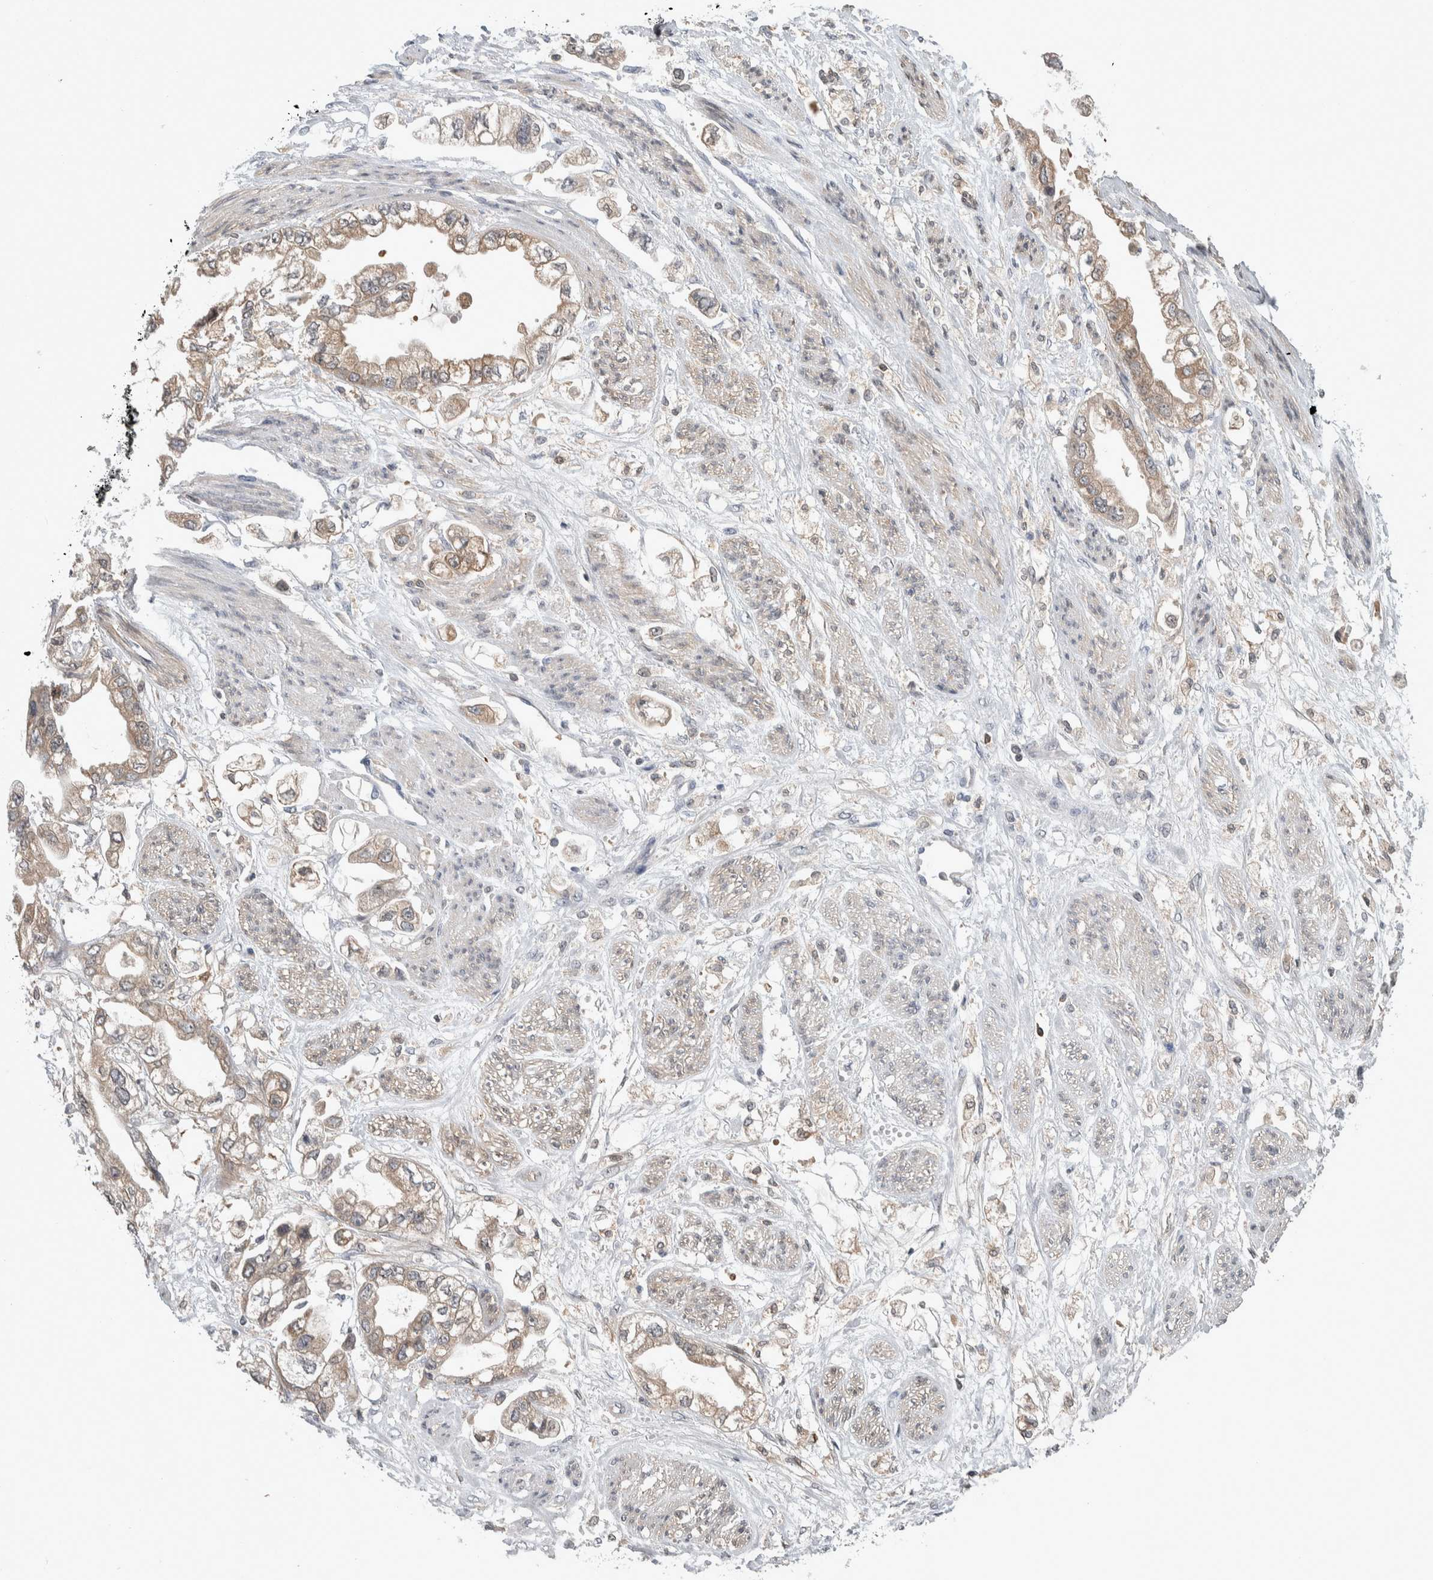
{"staining": {"intensity": "weak", "quantity": ">75%", "location": "cytoplasmic/membranous"}, "tissue": "stomach cancer", "cell_type": "Tumor cells", "image_type": "cancer", "snomed": [{"axis": "morphology", "description": "Adenocarcinoma, NOS"}, {"axis": "topography", "description": "Stomach"}], "caption": "This histopathology image displays stomach adenocarcinoma stained with immunohistochemistry (IHC) to label a protein in brown. The cytoplasmic/membranous of tumor cells show weak positivity for the protein. Nuclei are counter-stained blue.", "gene": "HTATIP2", "patient": {"sex": "male", "age": 62}}